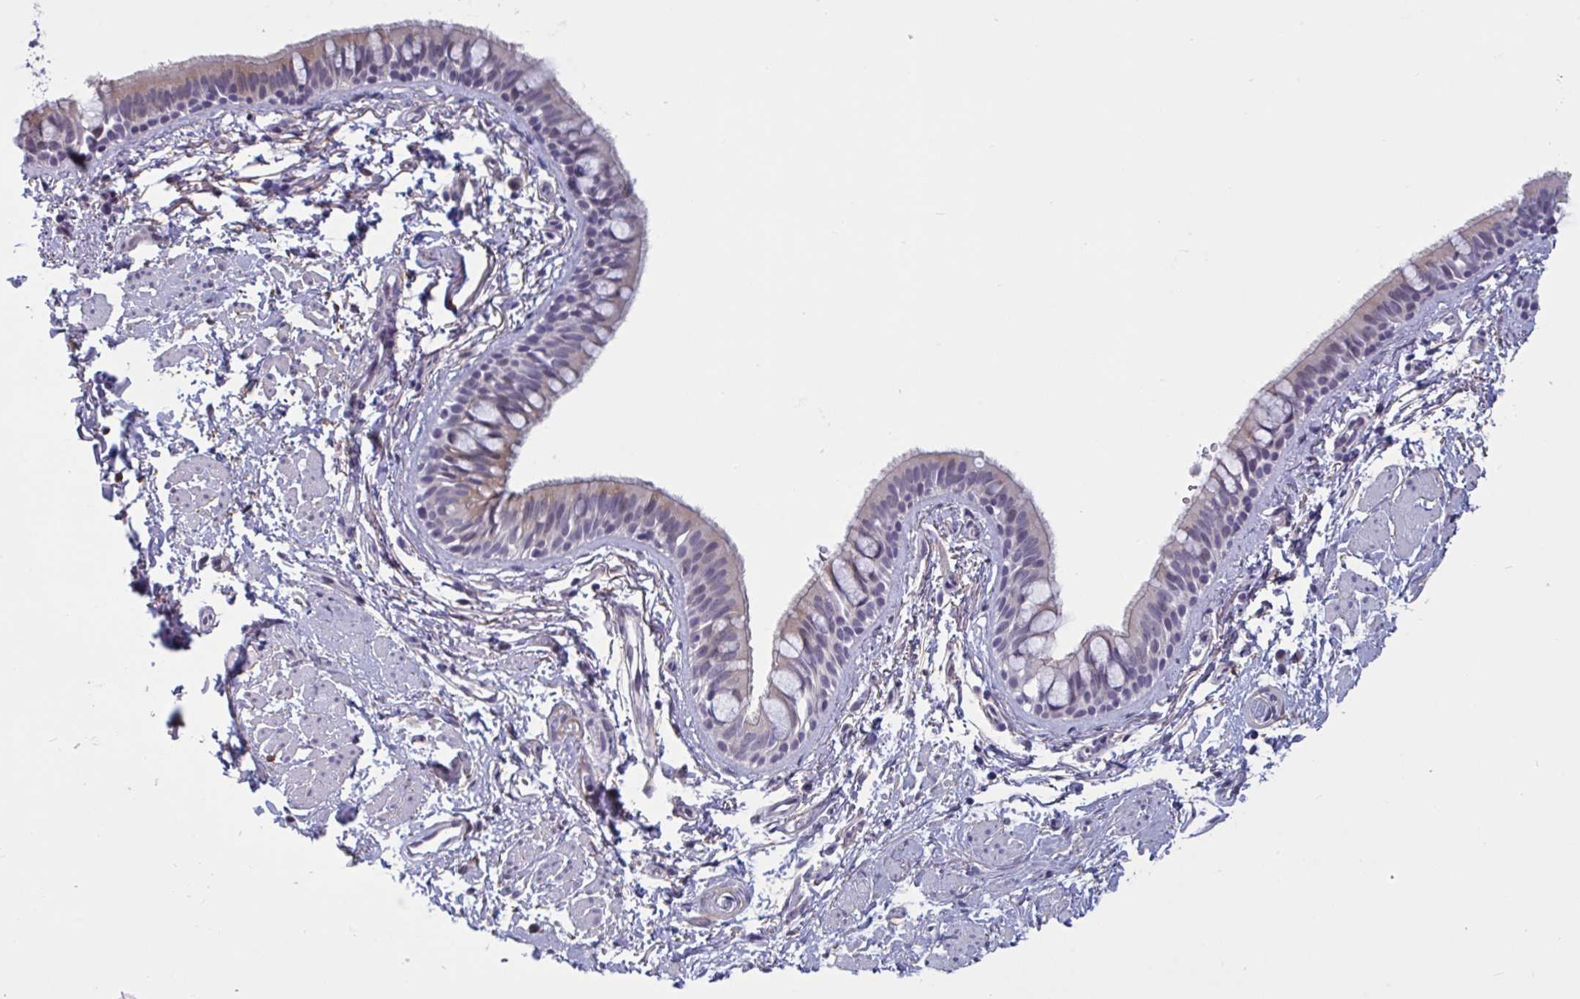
{"staining": {"intensity": "weak", "quantity": "<25%", "location": "cytoplasmic/membranous"}, "tissue": "bronchus", "cell_type": "Respiratory epithelial cells", "image_type": "normal", "snomed": [{"axis": "morphology", "description": "Normal tissue, NOS"}, {"axis": "topography", "description": "Lymph node"}, {"axis": "topography", "description": "Cartilage tissue"}, {"axis": "topography", "description": "Bronchus"}], "caption": "Respiratory epithelial cells are negative for brown protein staining in benign bronchus. The staining was performed using DAB to visualize the protein expression in brown, while the nuclei were stained in blue with hematoxylin (Magnification: 20x).", "gene": "TCEAL8", "patient": {"sex": "female", "age": 70}}